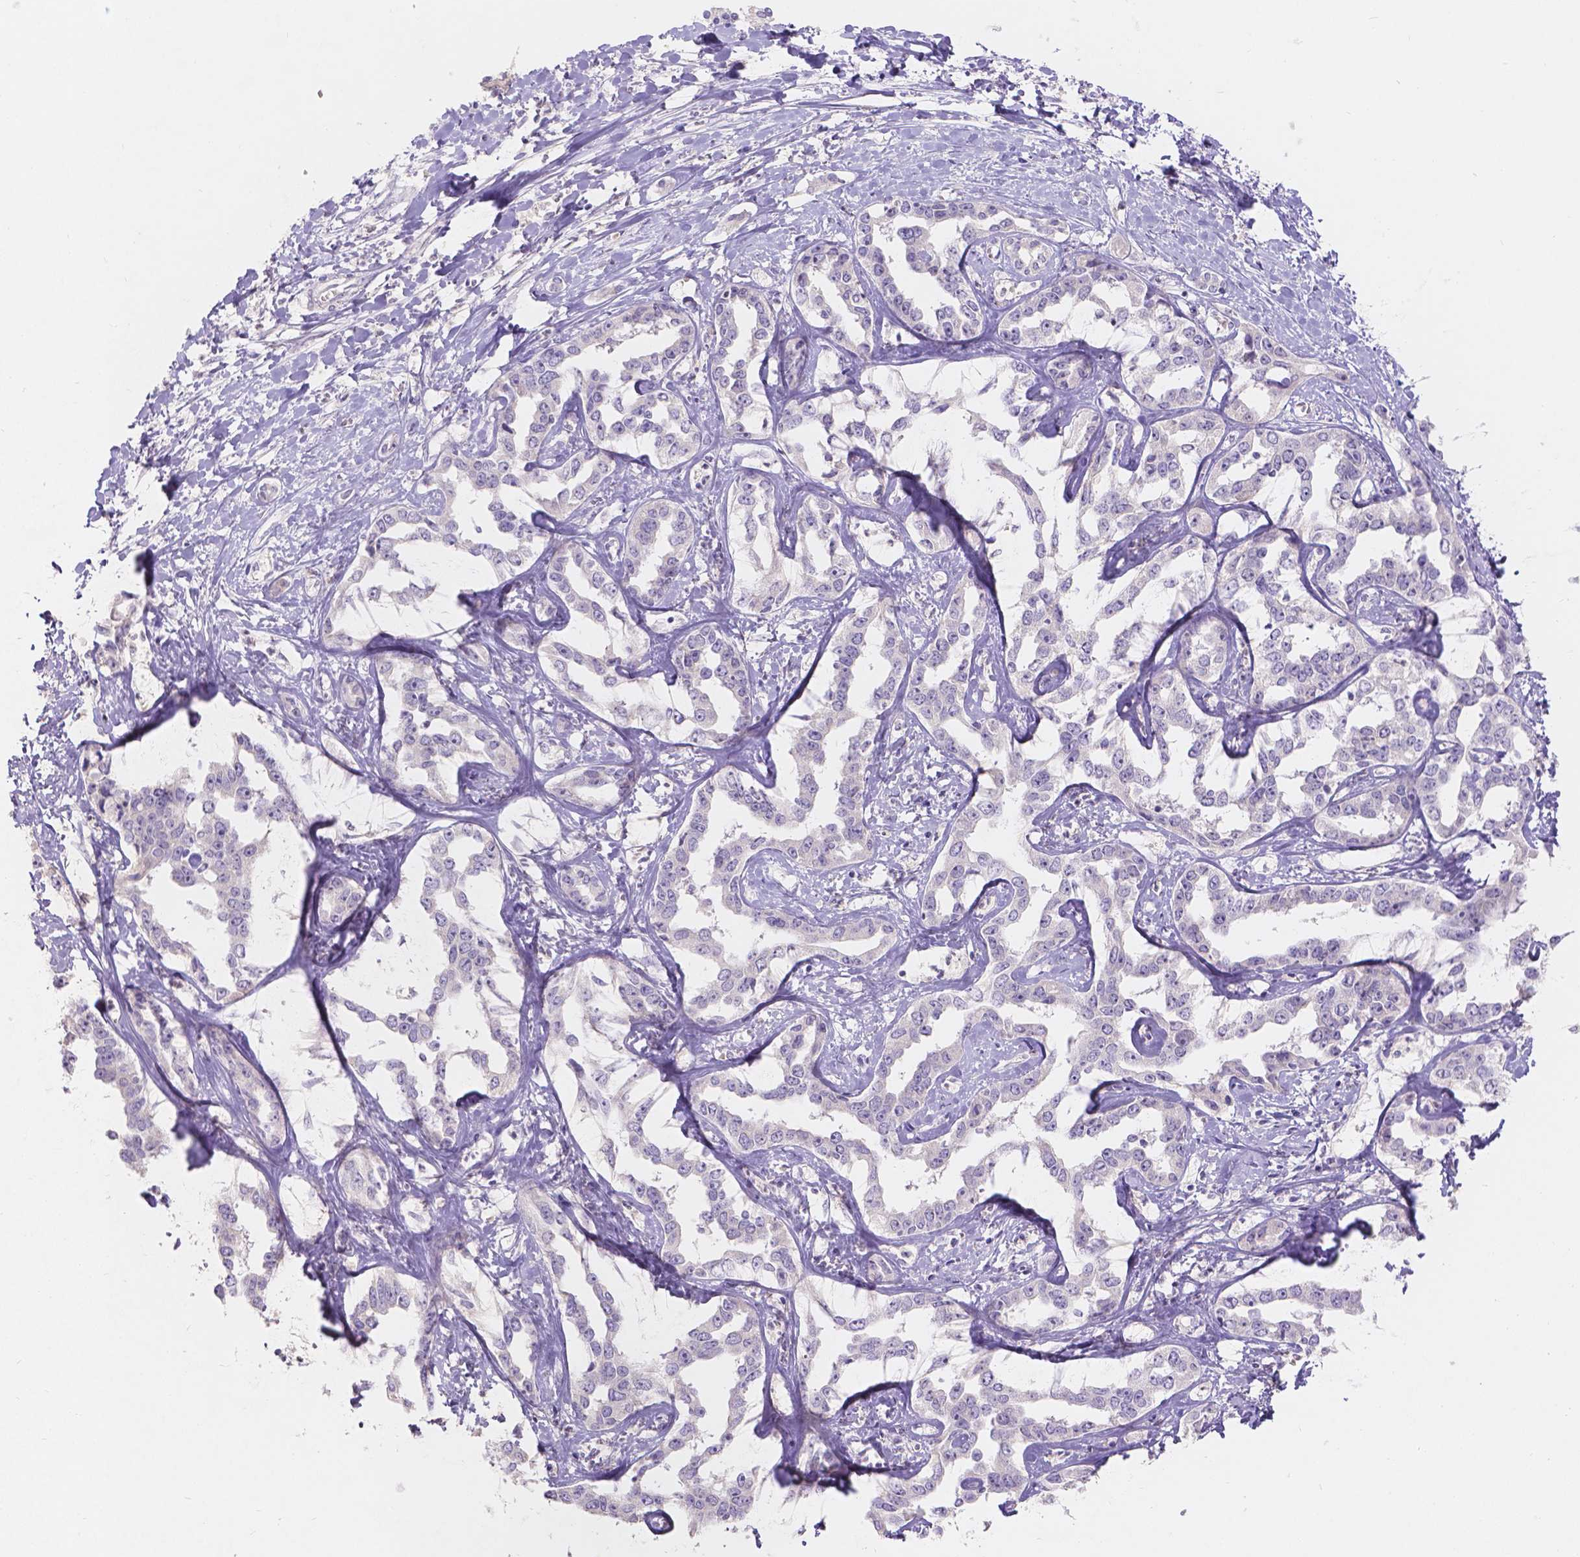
{"staining": {"intensity": "negative", "quantity": "none", "location": "none"}, "tissue": "liver cancer", "cell_type": "Tumor cells", "image_type": "cancer", "snomed": [{"axis": "morphology", "description": "Cholangiocarcinoma"}, {"axis": "topography", "description": "Liver"}], "caption": "Tumor cells are negative for brown protein staining in liver cancer.", "gene": "DCAF4L1", "patient": {"sex": "male", "age": 59}}